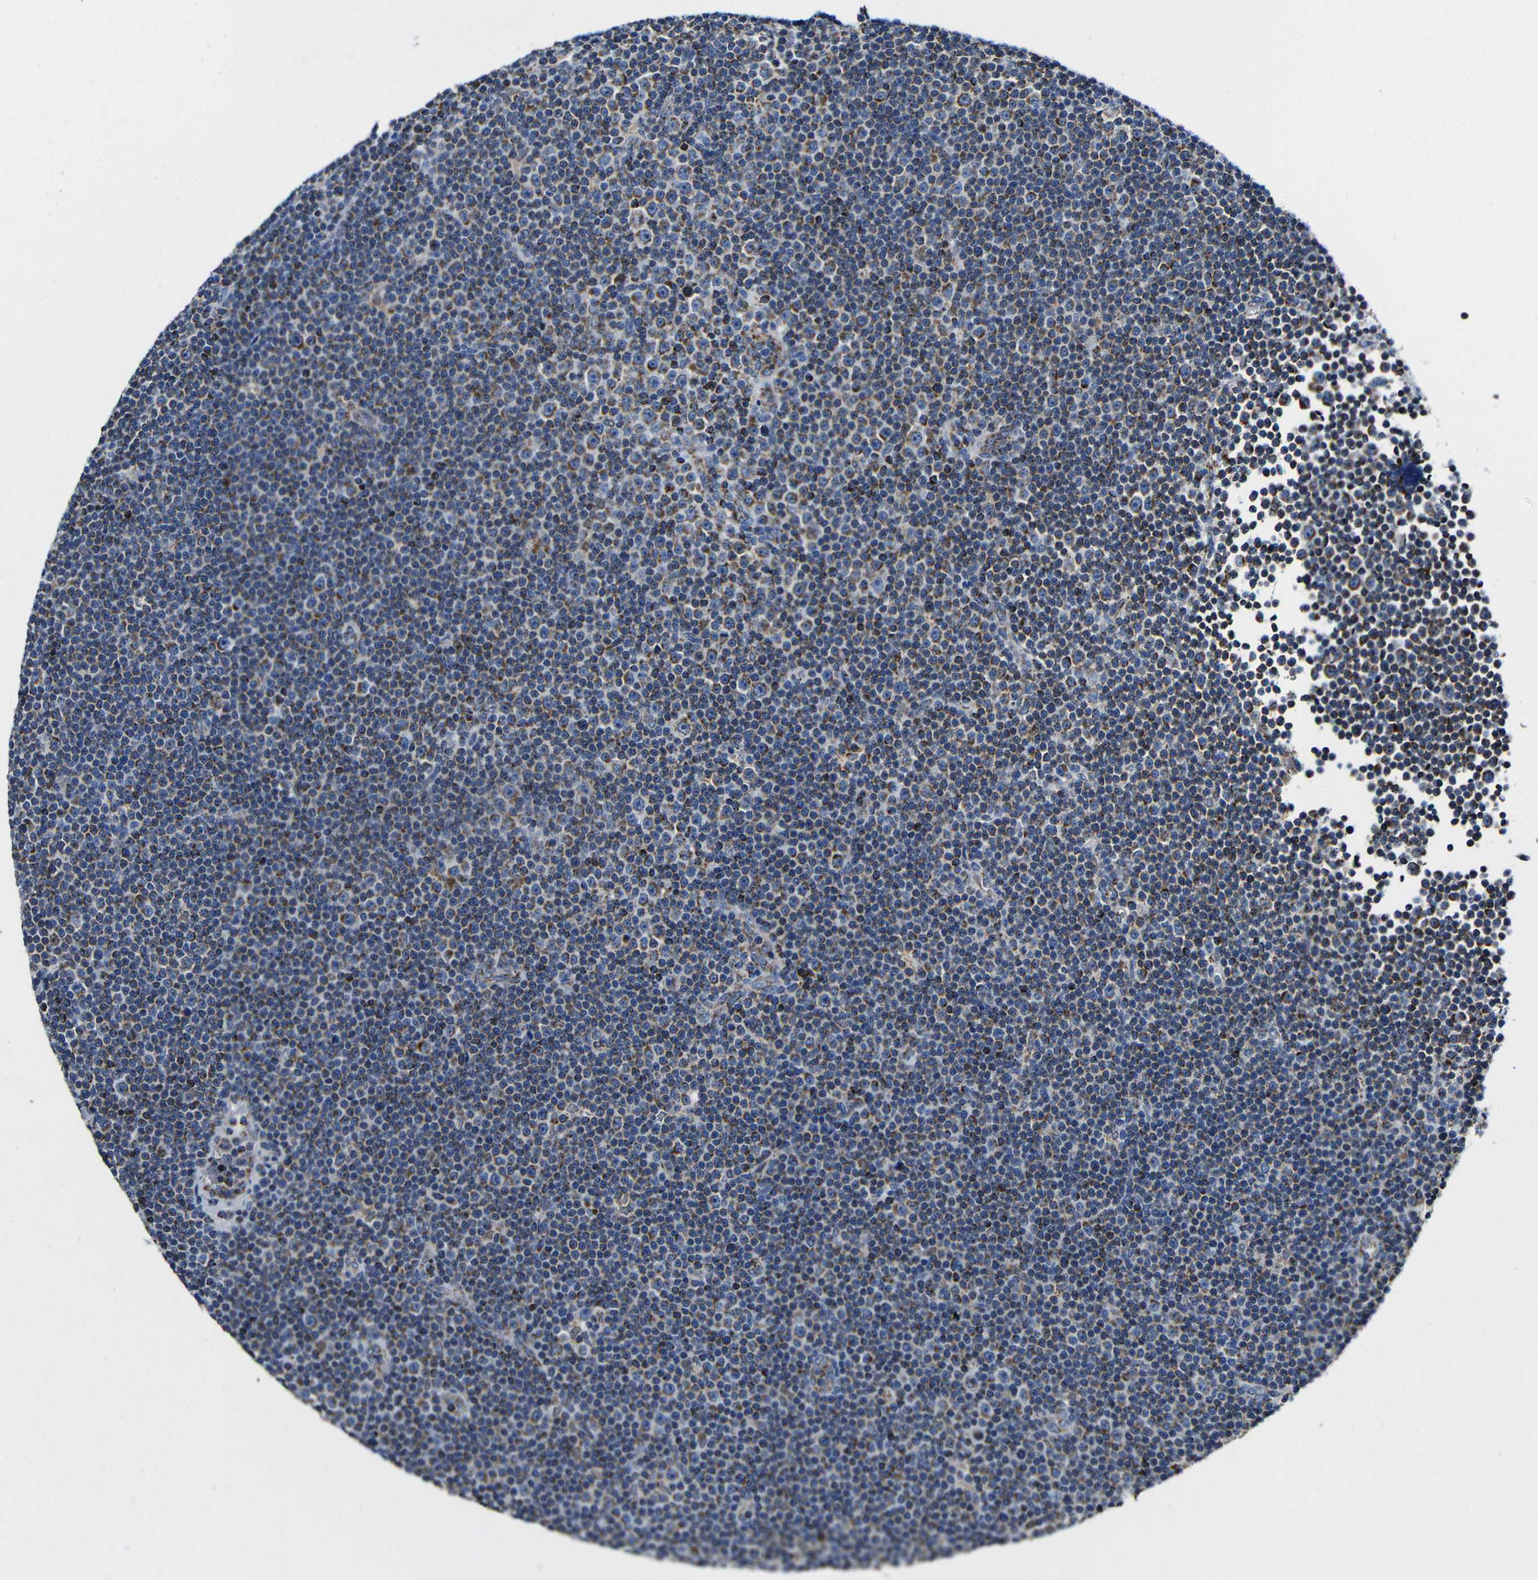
{"staining": {"intensity": "moderate", "quantity": "25%-75%", "location": "cytoplasmic/membranous"}, "tissue": "lymphoma", "cell_type": "Tumor cells", "image_type": "cancer", "snomed": [{"axis": "morphology", "description": "Malignant lymphoma, non-Hodgkin's type, Low grade"}, {"axis": "topography", "description": "Lymph node"}], "caption": "Immunohistochemical staining of malignant lymphoma, non-Hodgkin's type (low-grade) exhibits moderate cytoplasmic/membranous protein expression in approximately 25%-75% of tumor cells.", "gene": "CA5B", "patient": {"sex": "female", "age": 67}}